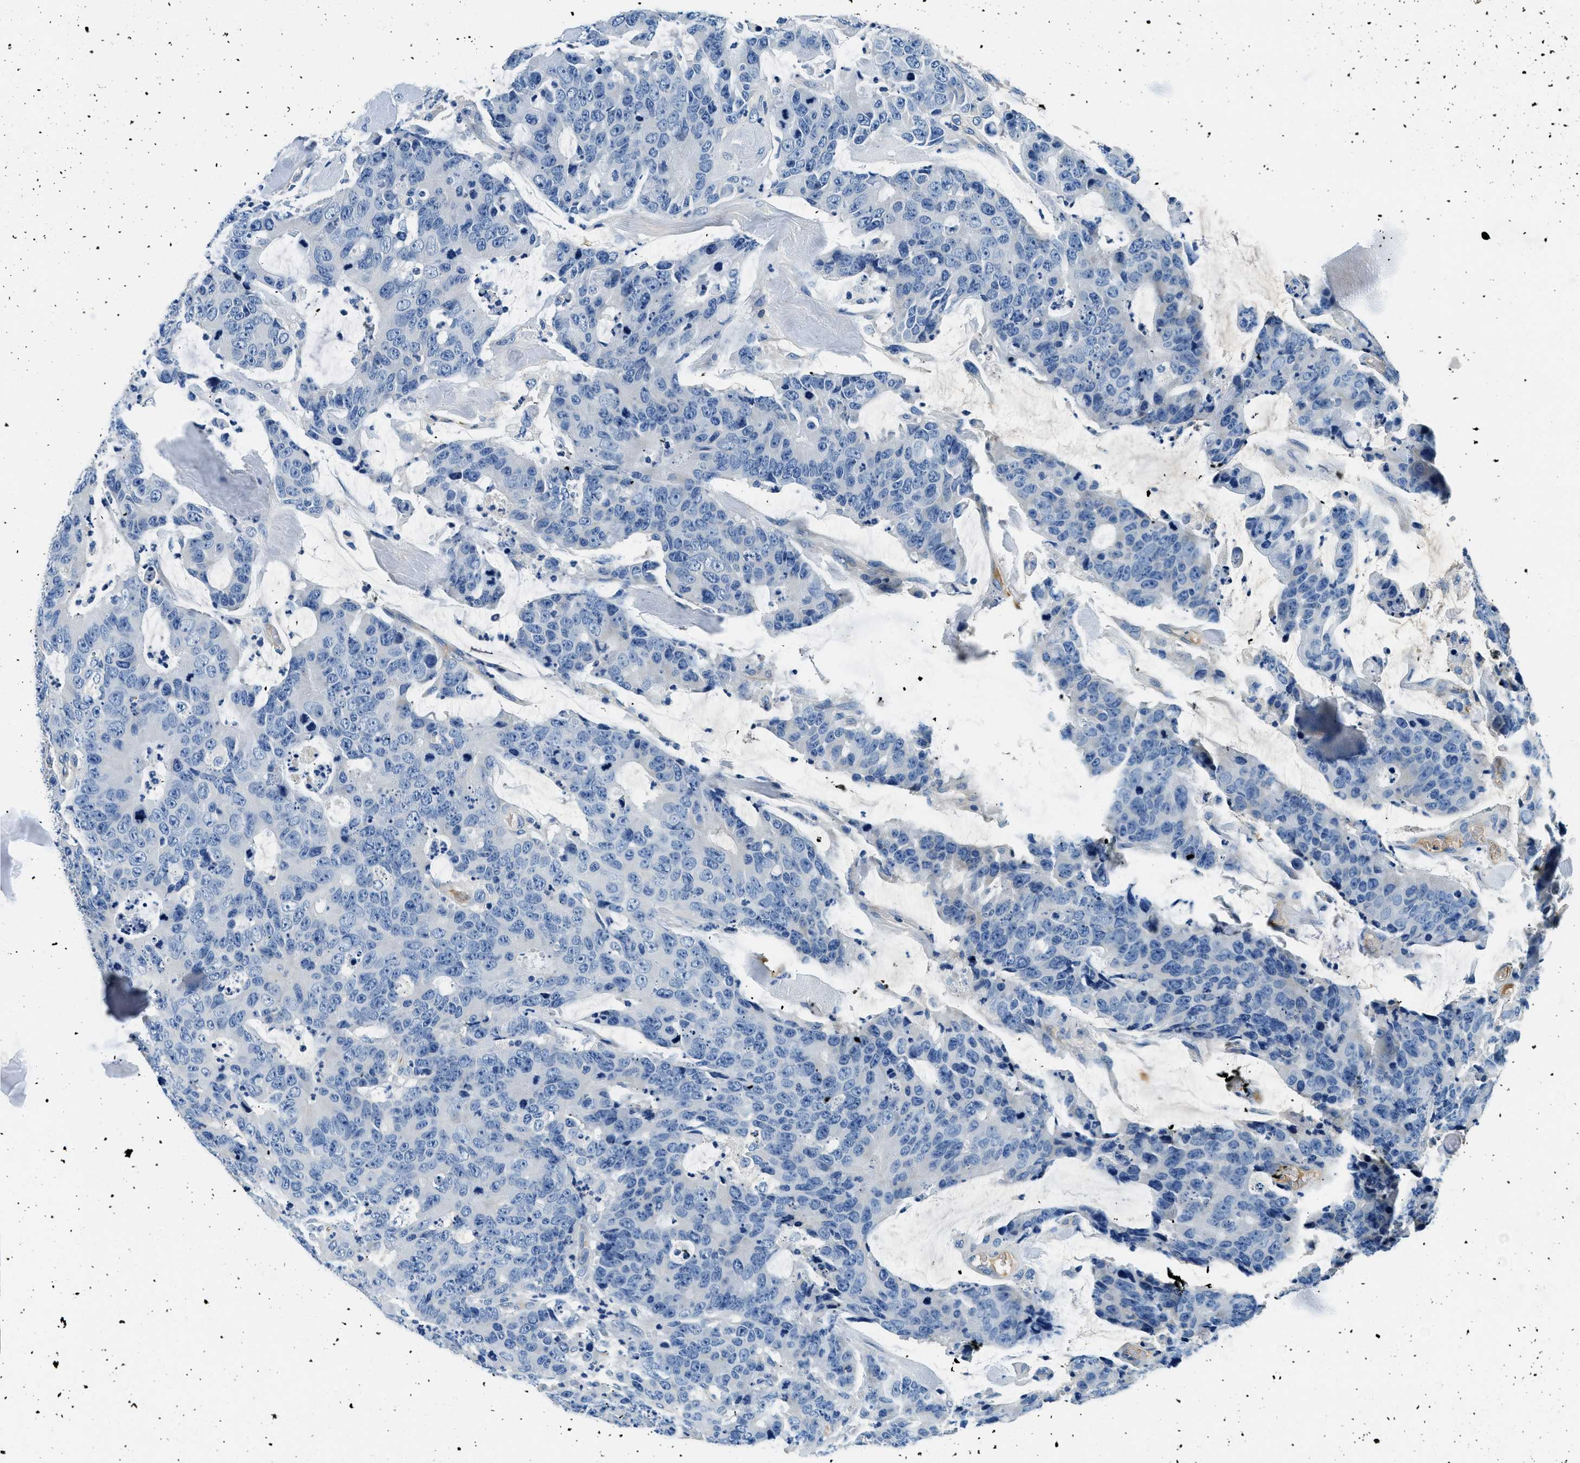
{"staining": {"intensity": "negative", "quantity": "none", "location": "none"}, "tissue": "colorectal cancer", "cell_type": "Tumor cells", "image_type": "cancer", "snomed": [{"axis": "morphology", "description": "Adenocarcinoma, NOS"}, {"axis": "topography", "description": "Colon"}], "caption": "High magnification brightfield microscopy of adenocarcinoma (colorectal) stained with DAB (3,3'-diaminobenzidine) (brown) and counterstained with hematoxylin (blue): tumor cells show no significant positivity. Nuclei are stained in blue.", "gene": "TMEM186", "patient": {"sex": "female", "age": 86}}